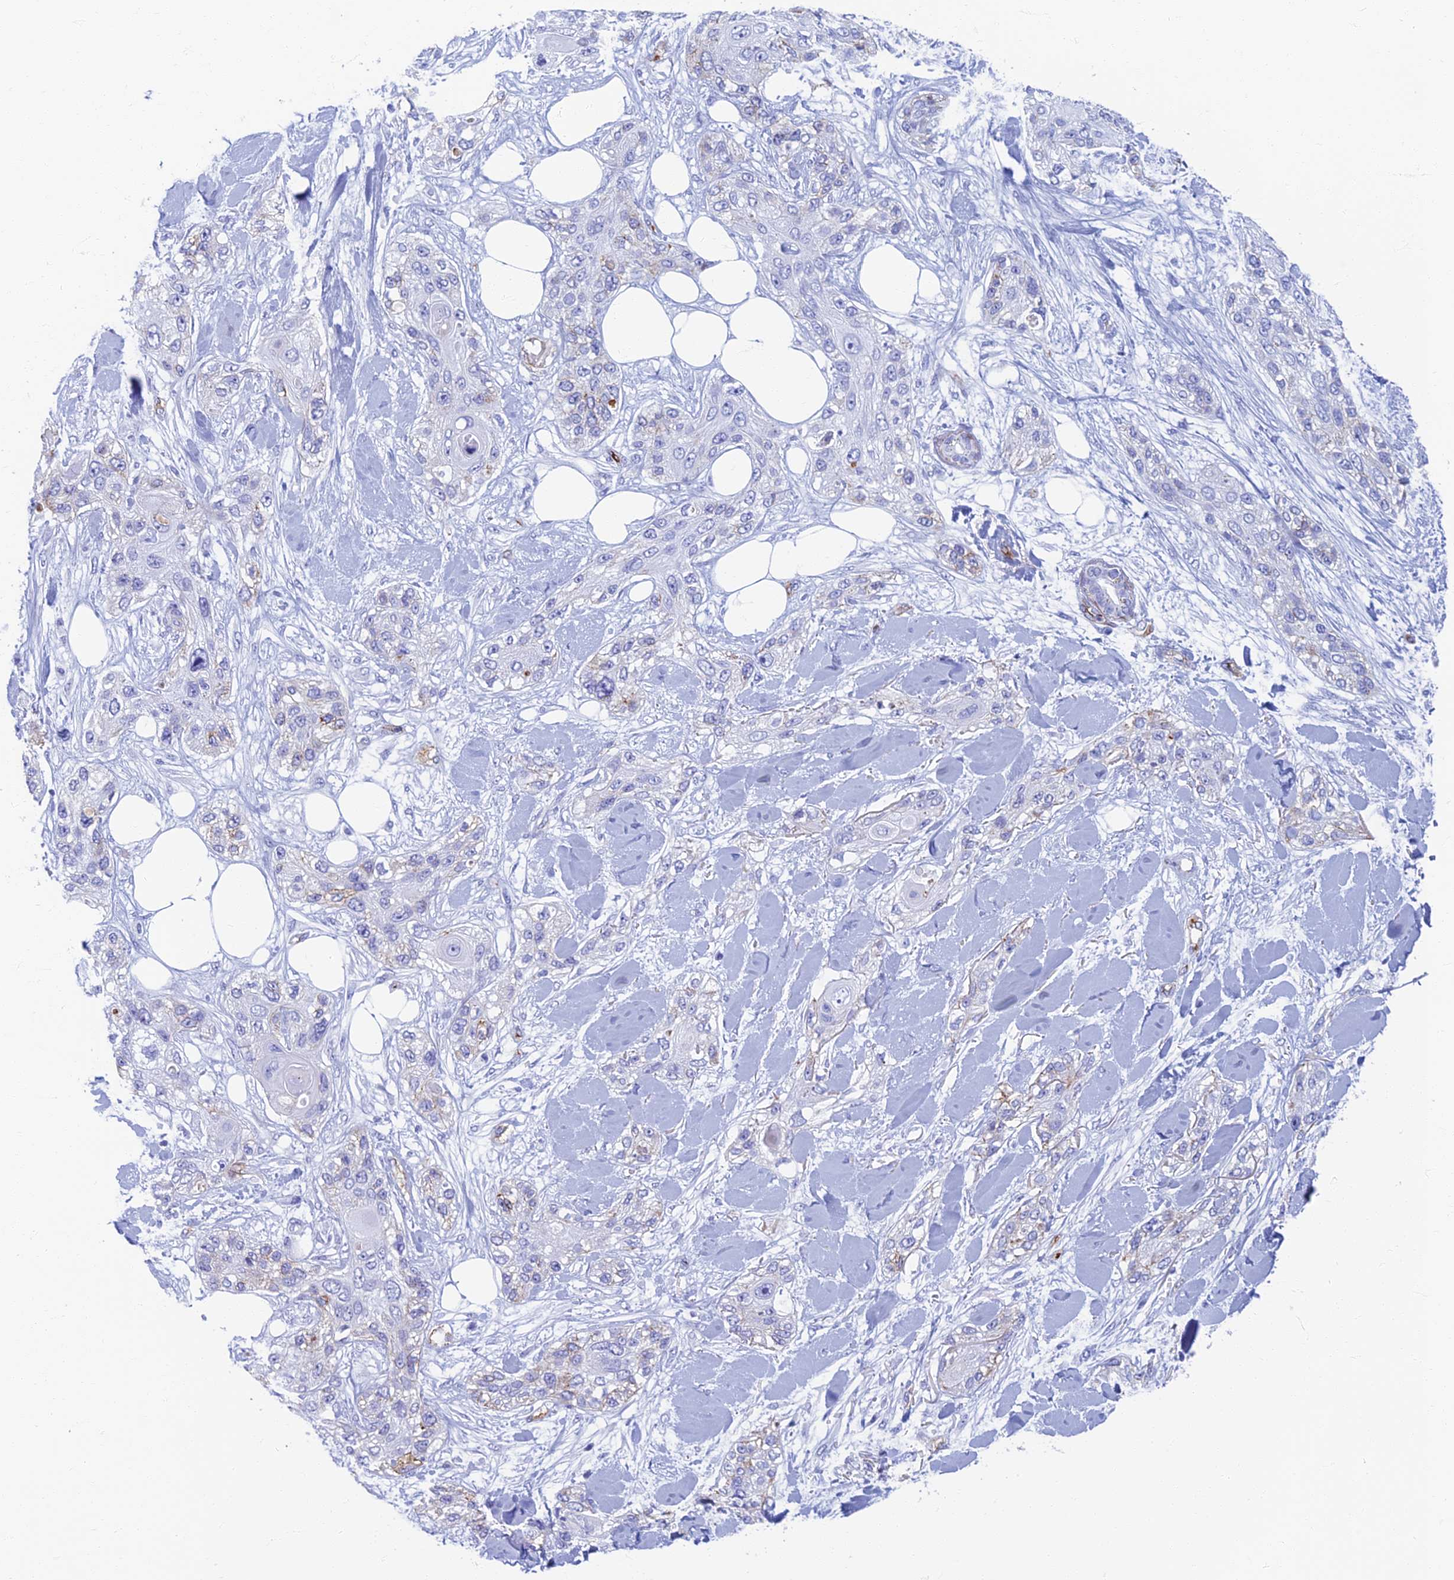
{"staining": {"intensity": "negative", "quantity": "none", "location": "none"}, "tissue": "skin cancer", "cell_type": "Tumor cells", "image_type": "cancer", "snomed": [{"axis": "morphology", "description": "Normal tissue, NOS"}, {"axis": "morphology", "description": "Squamous cell carcinoma, NOS"}, {"axis": "topography", "description": "Skin"}], "caption": "High magnification brightfield microscopy of skin squamous cell carcinoma stained with DAB (3,3'-diaminobenzidine) (brown) and counterstained with hematoxylin (blue): tumor cells show no significant staining.", "gene": "ETFRF1", "patient": {"sex": "male", "age": 72}}